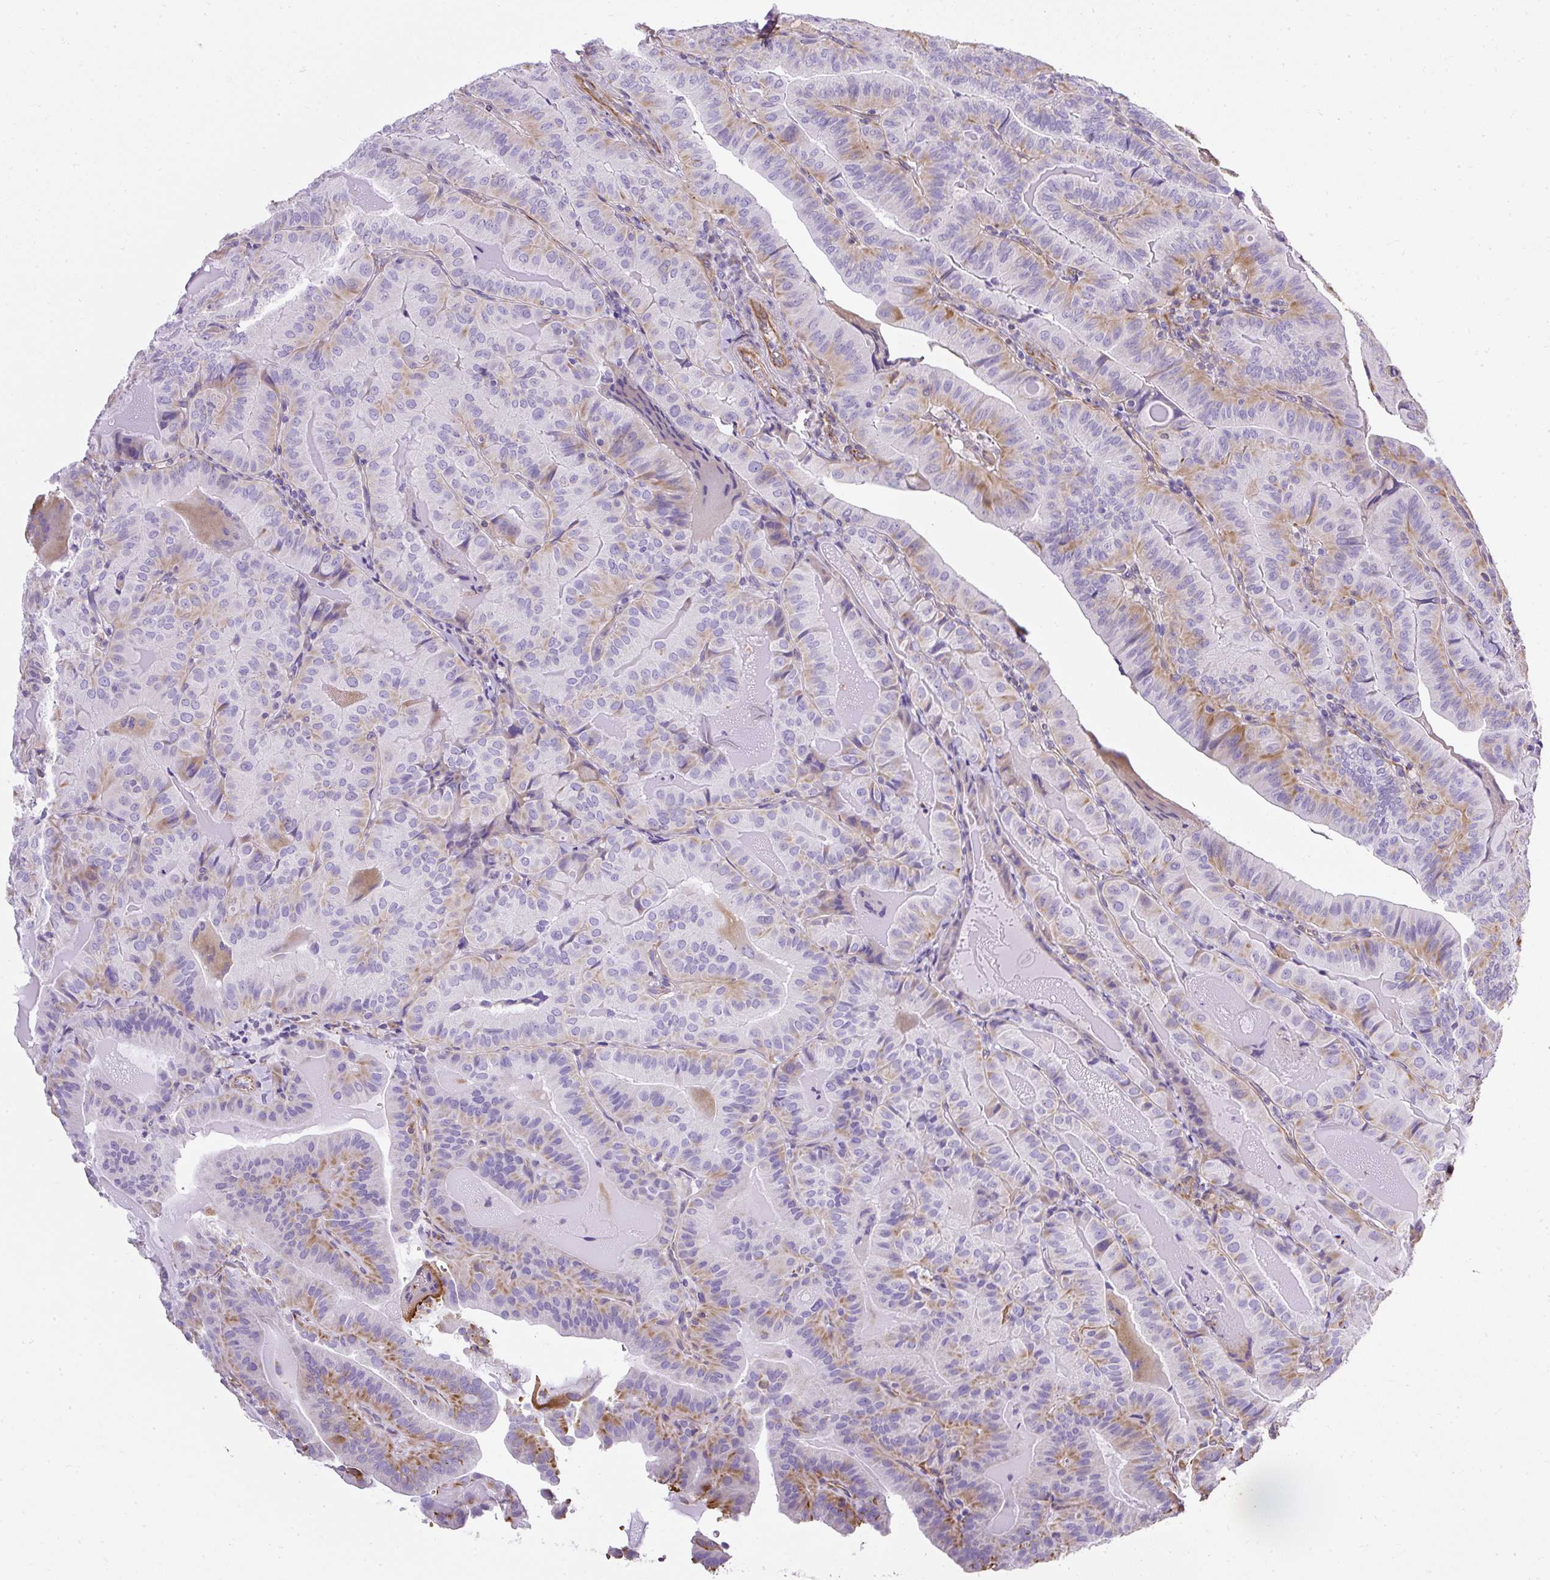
{"staining": {"intensity": "weak", "quantity": "<25%", "location": "cytoplasmic/membranous"}, "tissue": "thyroid cancer", "cell_type": "Tumor cells", "image_type": "cancer", "snomed": [{"axis": "morphology", "description": "Papillary adenocarcinoma, NOS"}, {"axis": "topography", "description": "Thyroid gland"}], "caption": "Immunohistochemistry (IHC) photomicrograph of human thyroid papillary adenocarcinoma stained for a protein (brown), which reveals no expression in tumor cells.", "gene": "PLS1", "patient": {"sex": "female", "age": 68}}